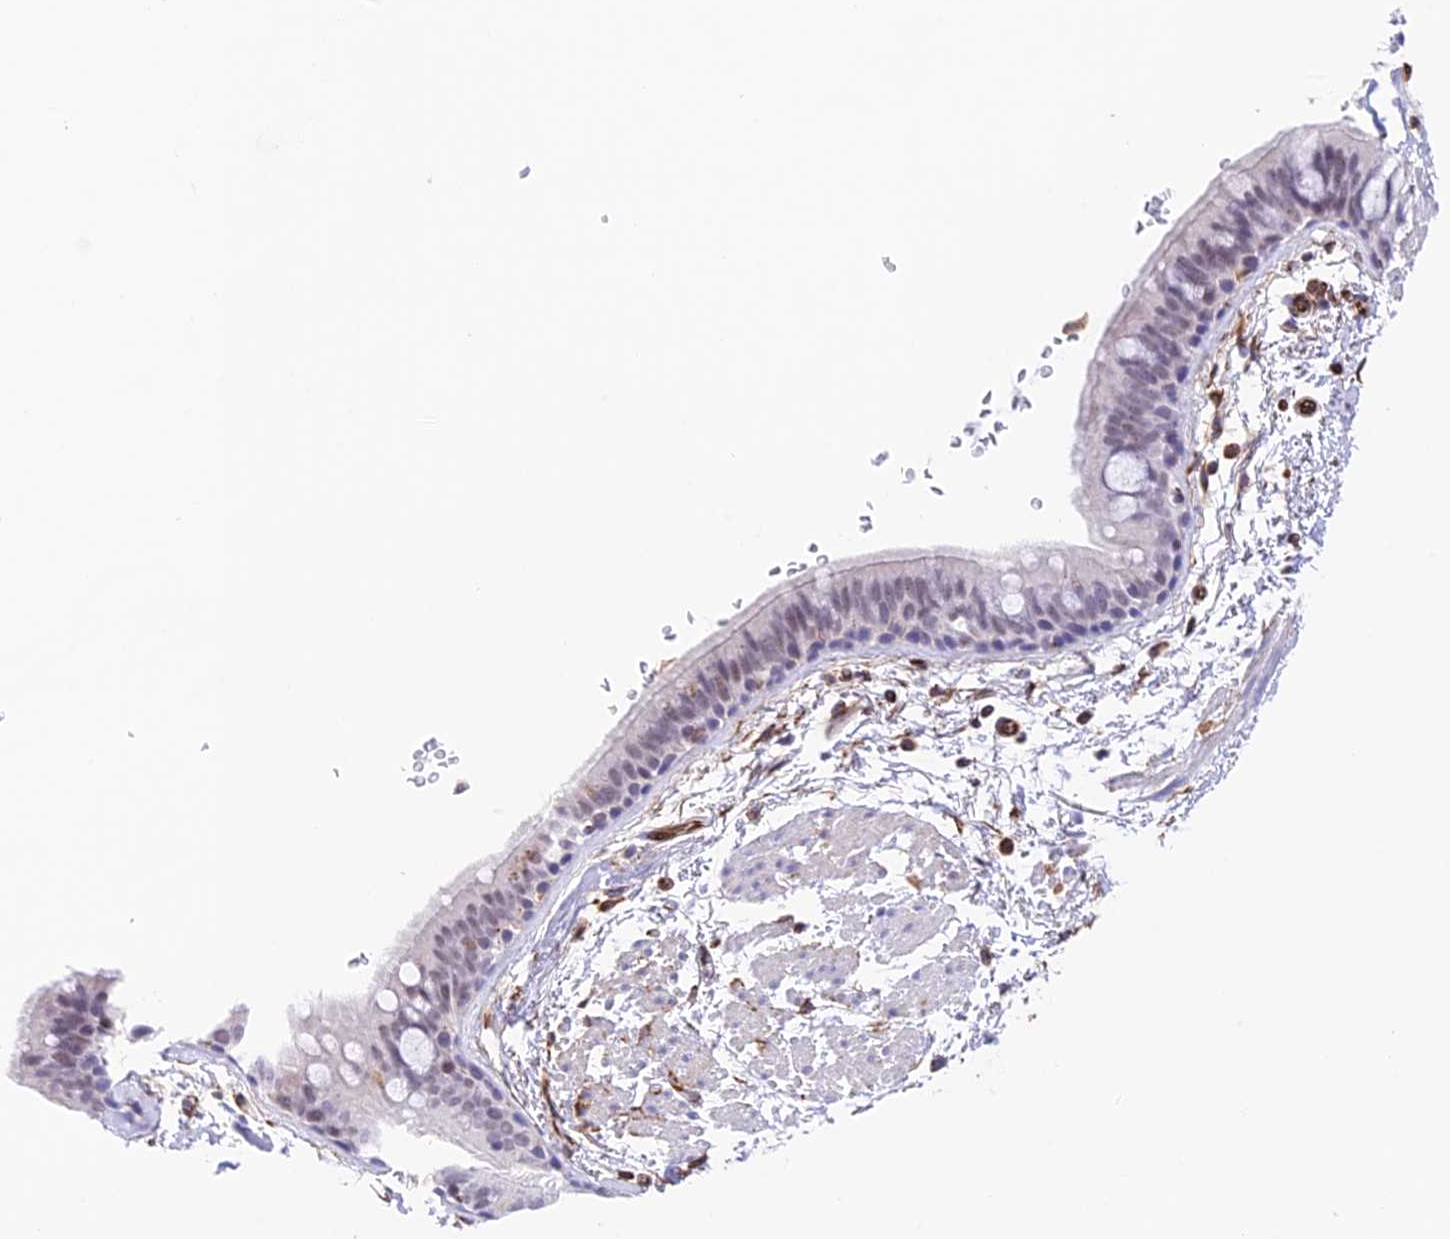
{"staining": {"intensity": "weak", "quantity": "<25%", "location": "nuclear"}, "tissue": "bronchus", "cell_type": "Respiratory epithelial cells", "image_type": "normal", "snomed": [{"axis": "morphology", "description": "Normal tissue, NOS"}, {"axis": "topography", "description": "Lymph node"}, {"axis": "topography", "description": "Bronchus"}], "caption": "Immunohistochemistry (IHC) image of normal bronchus: bronchus stained with DAB (3,3'-diaminobenzidine) exhibits no significant protein staining in respiratory epithelial cells.", "gene": "ZNF652", "patient": {"sex": "female", "age": 70}}